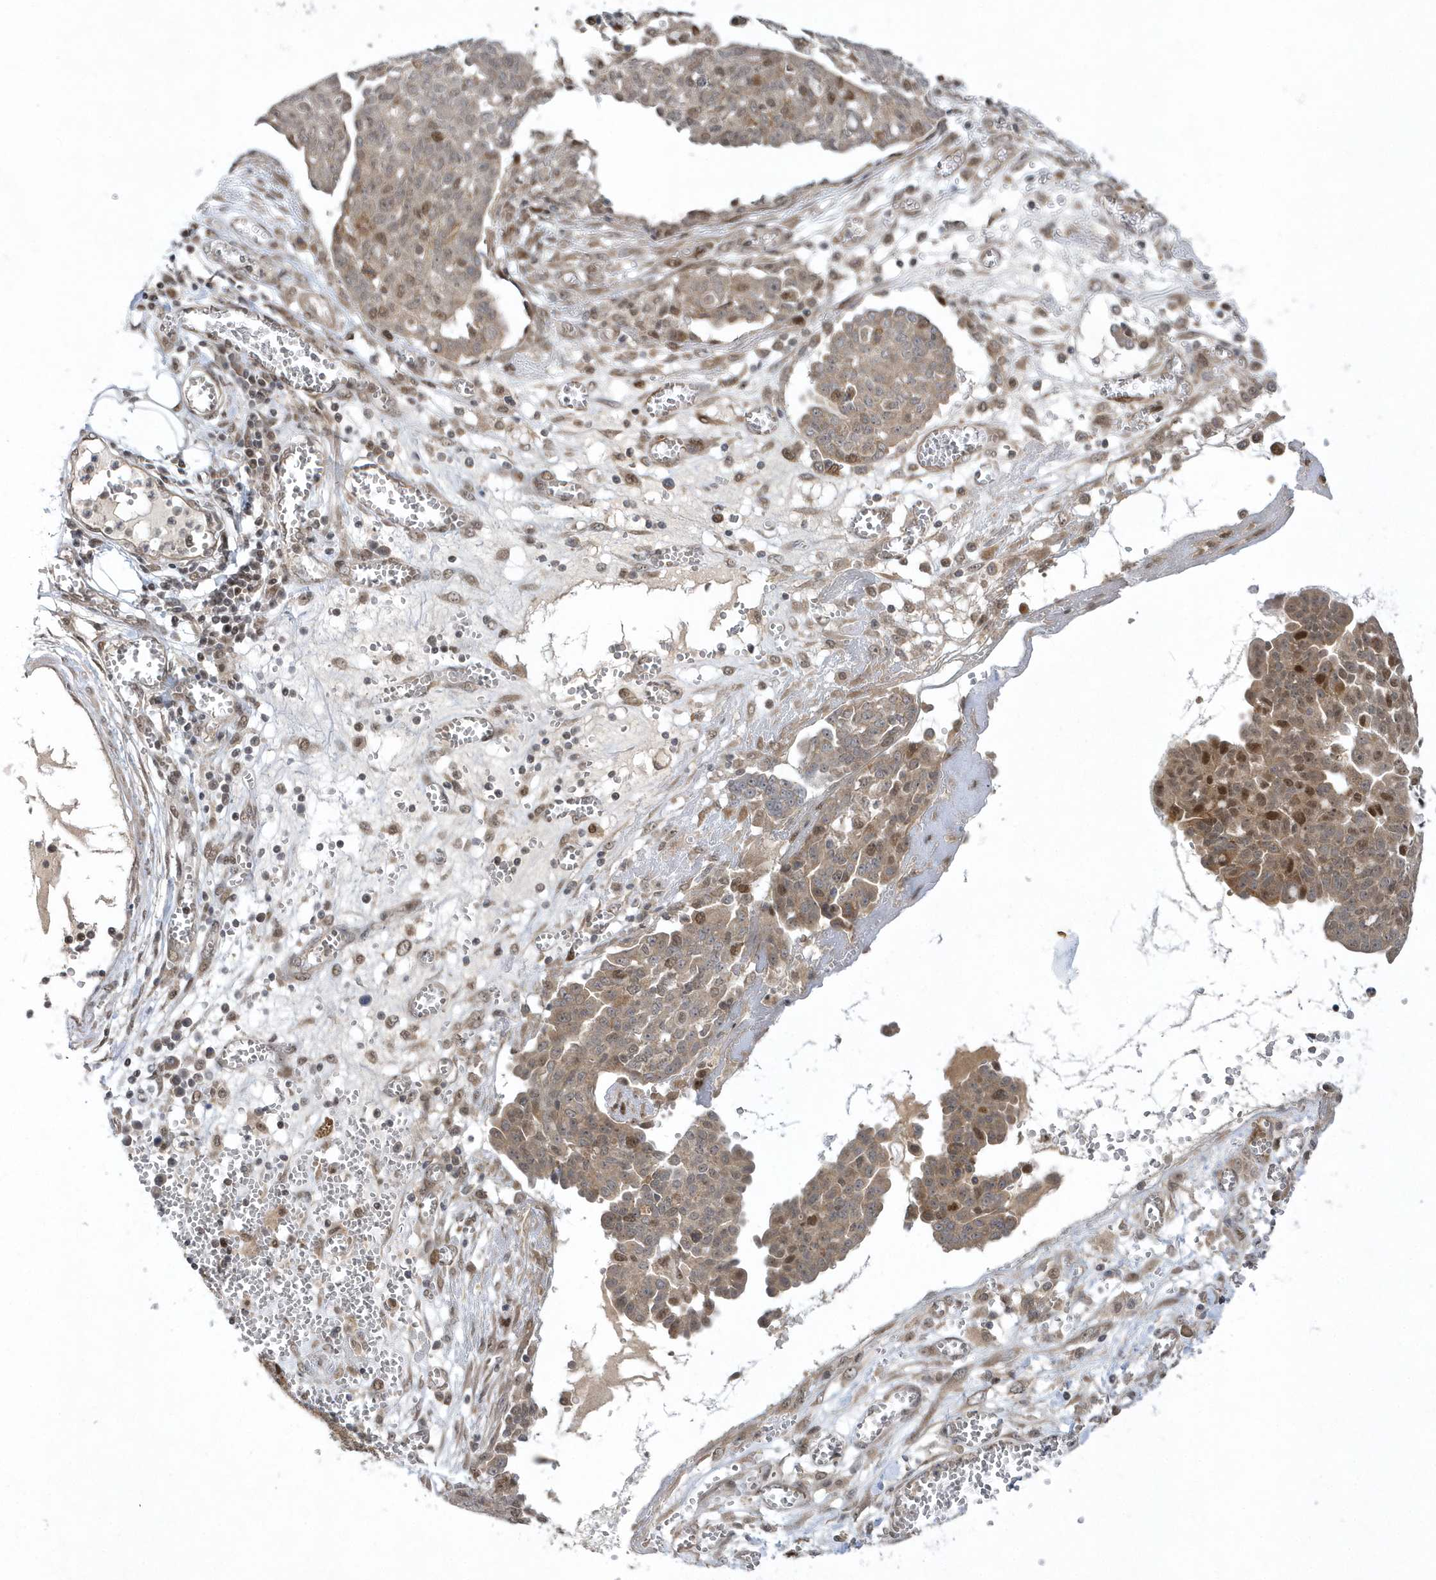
{"staining": {"intensity": "moderate", "quantity": "<25%", "location": "cytoplasmic/membranous,nuclear"}, "tissue": "ovarian cancer", "cell_type": "Tumor cells", "image_type": "cancer", "snomed": [{"axis": "morphology", "description": "Cystadenocarcinoma, serous, NOS"}, {"axis": "topography", "description": "Soft tissue"}, {"axis": "topography", "description": "Ovary"}], "caption": "Ovarian cancer (serous cystadenocarcinoma) stained for a protein reveals moderate cytoplasmic/membranous and nuclear positivity in tumor cells.", "gene": "MXI1", "patient": {"sex": "female", "age": 57}}